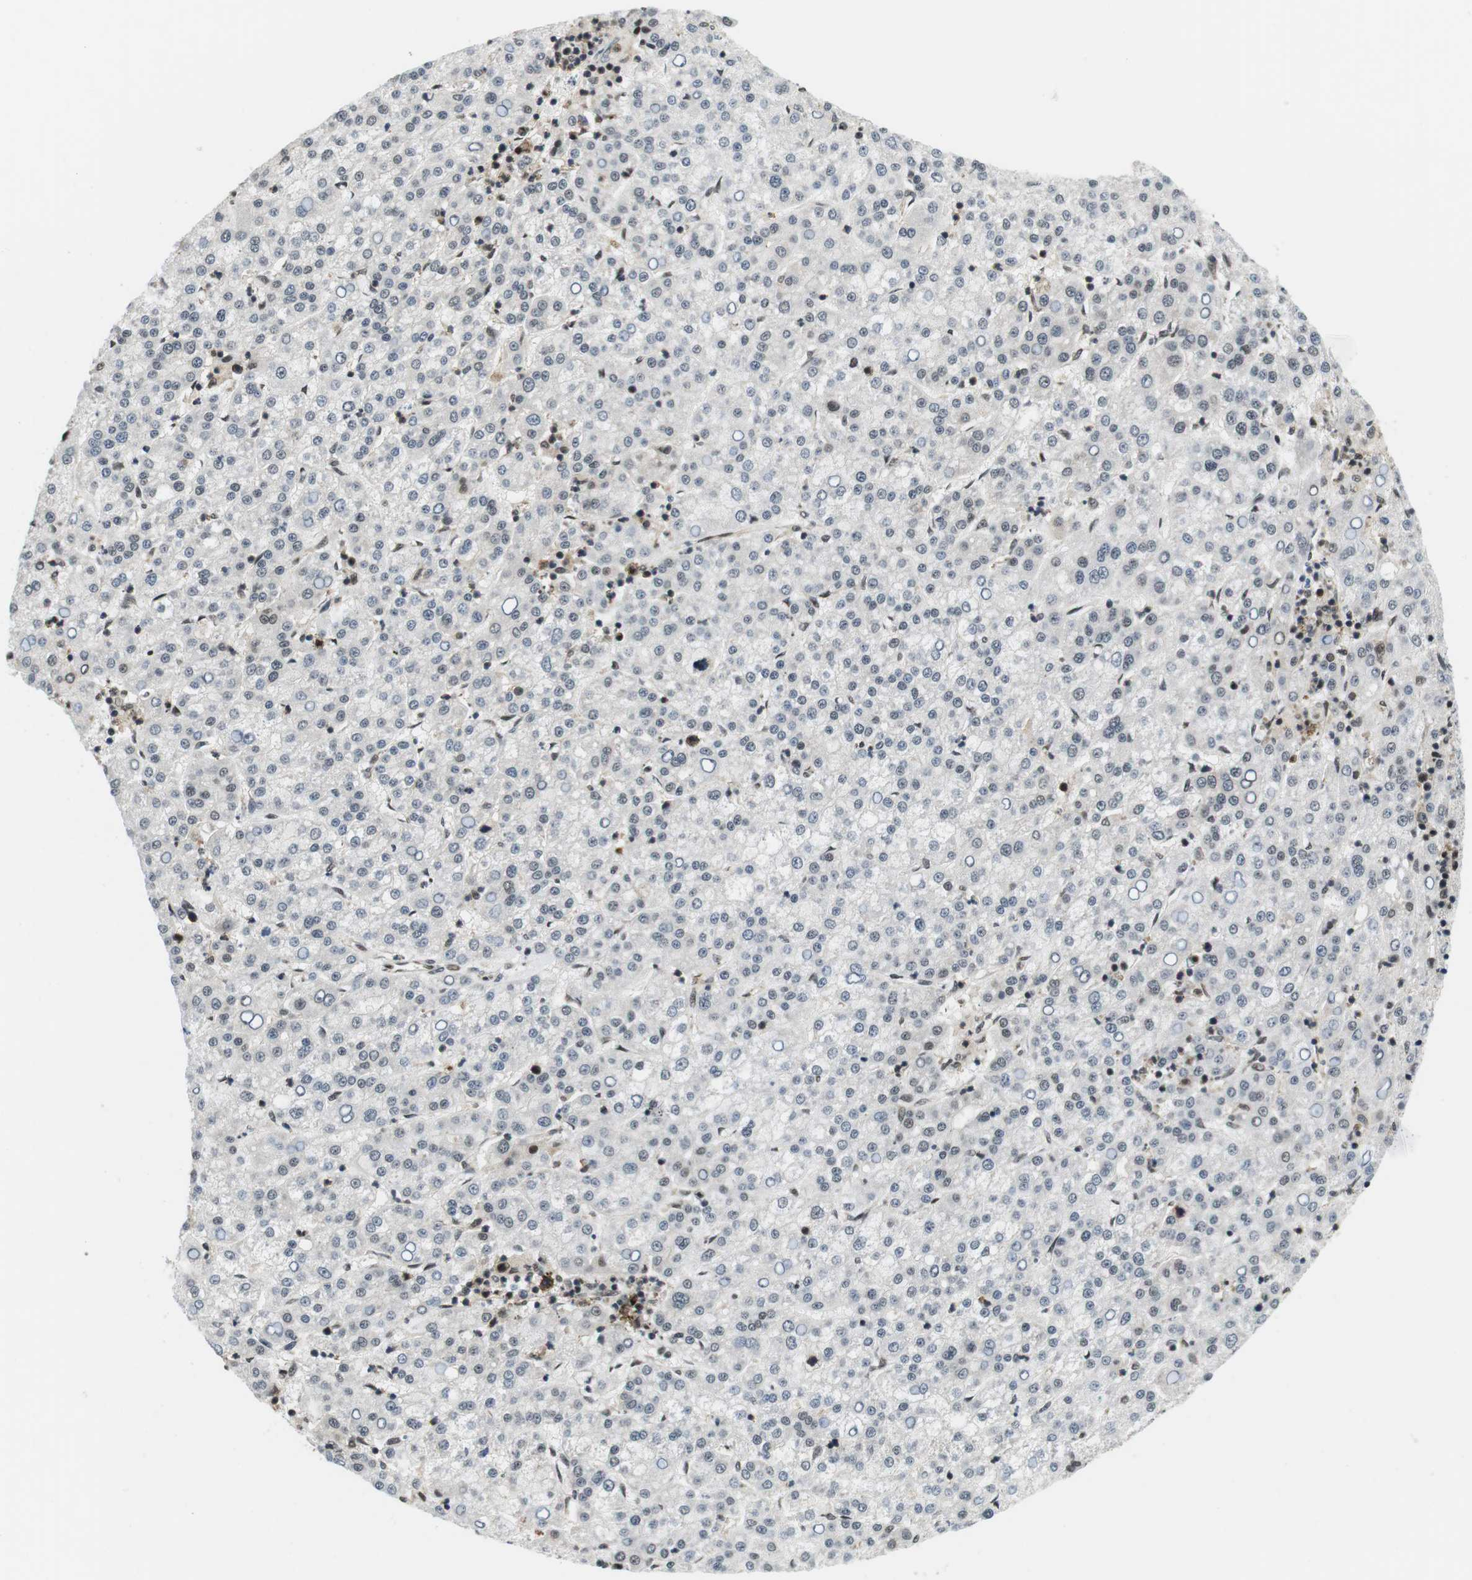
{"staining": {"intensity": "weak", "quantity": "<25%", "location": "nuclear"}, "tissue": "liver cancer", "cell_type": "Tumor cells", "image_type": "cancer", "snomed": [{"axis": "morphology", "description": "Carcinoma, Hepatocellular, NOS"}, {"axis": "topography", "description": "Liver"}], "caption": "DAB (3,3'-diaminobenzidine) immunohistochemical staining of human hepatocellular carcinoma (liver) exhibits no significant staining in tumor cells.", "gene": "CSNK2B", "patient": {"sex": "female", "age": 58}}